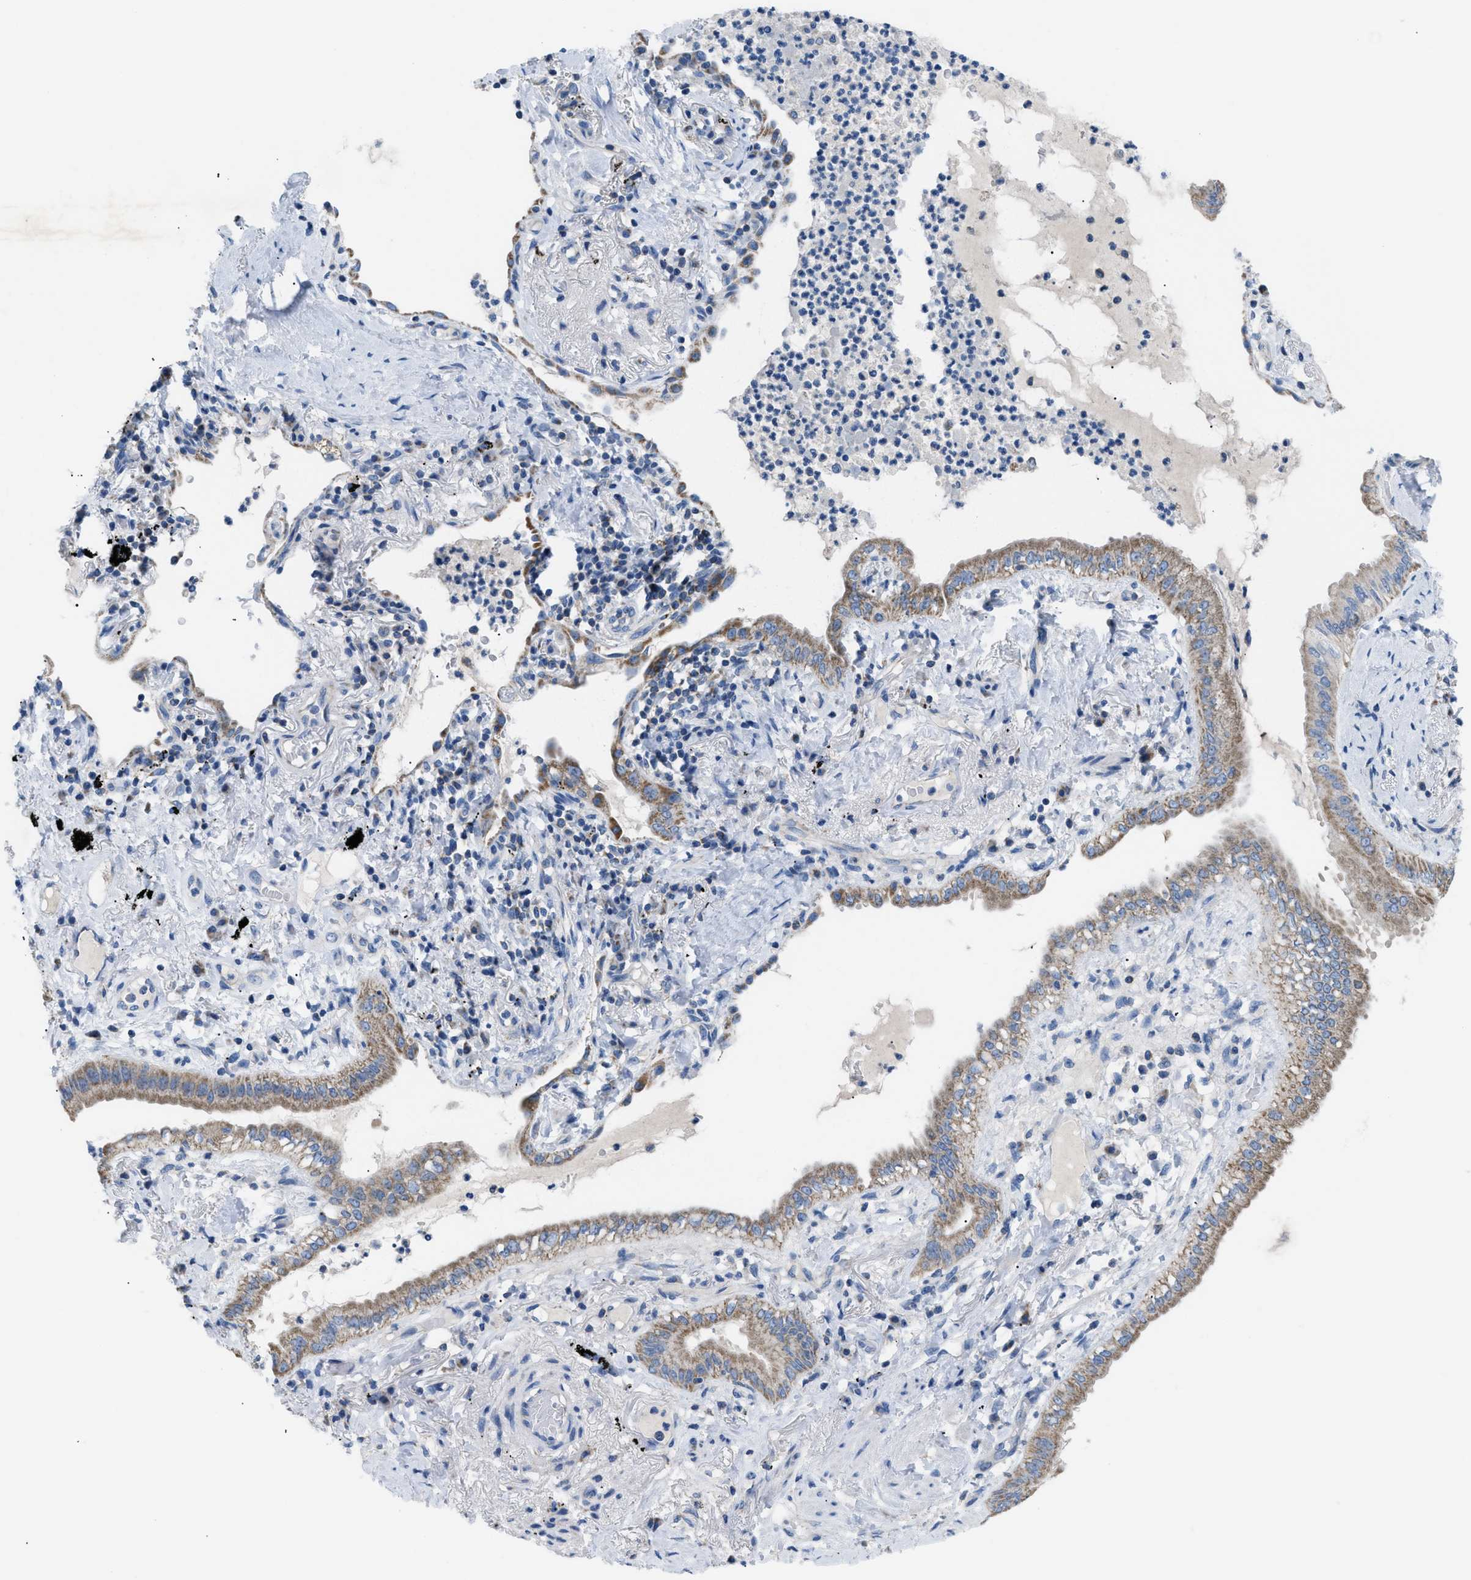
{"staining": {"intensity": "moderate", "quantity": "25%-75%", "location": "cytoplasmic/membranous"}, "tissue": "lung cancer", "cell_type": "Tumor cells", "image_type": "cancer", "snomed": [{"axis": "morphology", "description": "Normal tissue, NOS"}, {"axis": "morphology", "description": "Adenocarcinoma, NOS"}, {"axis": "topography", "description": "Bronchus"}, {"axis": "topography", "description": "Lung"}], "caption": "About 25%-75% of tumor cells in adenocarcinoma (lung) demonstrate moderate cytoplasmic/membranous protein positivity as visualized by brown immunohistochemical staining.", "gene": "ILDR1", "patient": {"sex": "female", "age": 70}}